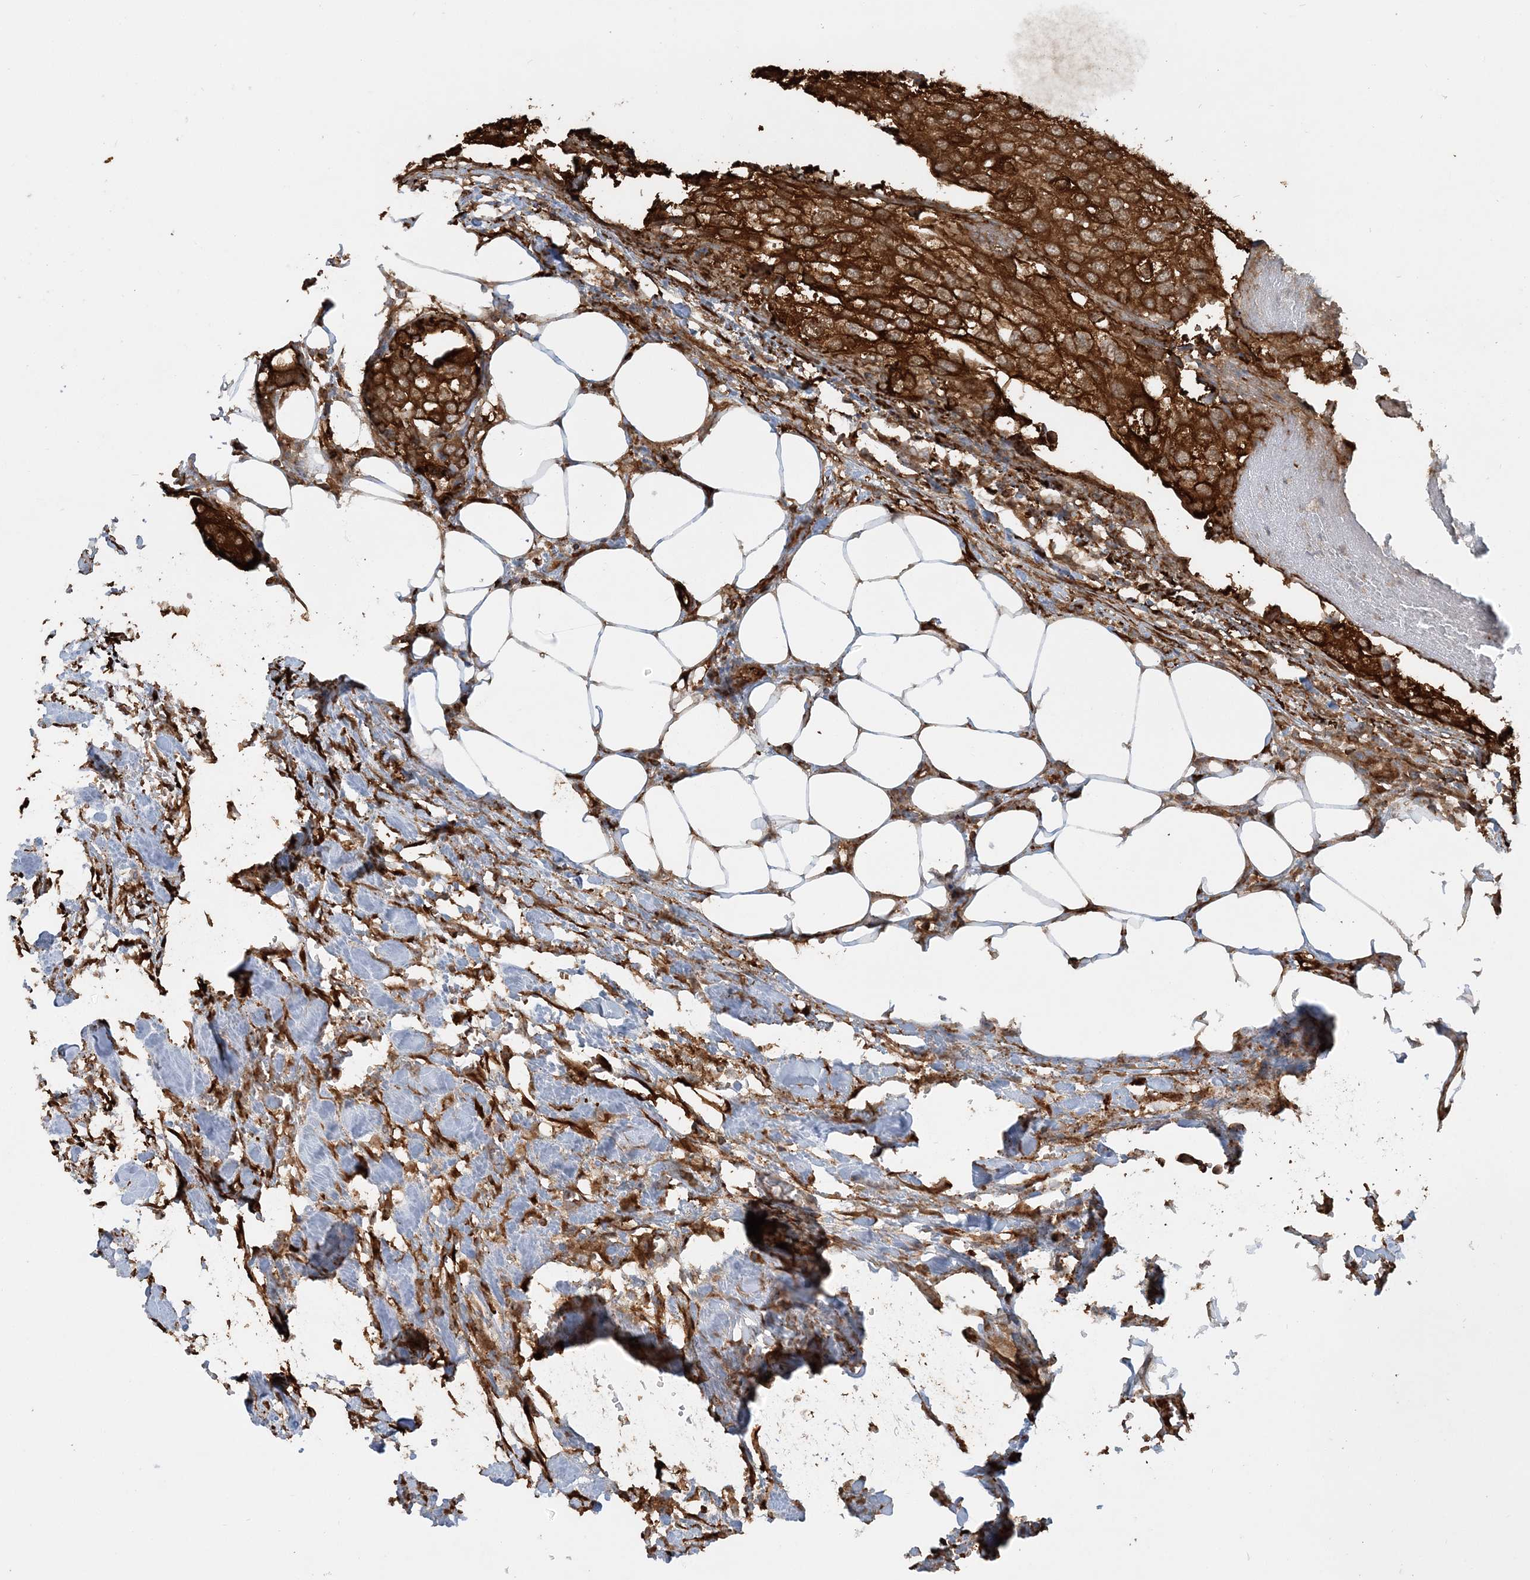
{"staining": {"intensity": "strong", "quantity": ">75%", "location": "cytoplasmic/membranous"}, "tissue": "urothelial cancer", "cell_type": "Tumor cells", "image_type": "cancer", "snomed": [{"axis": "morphology", "description": "Urothelial carcinoma, High grade"}, {"axis": "topography", "description": "Urinary bladder"}], "caption": "Urothelial cancer stained for a protein (brown) shows strong cytoplasmic/membranous positive positivity in about >75% of tumor cells.", "gene": "DSTN", "patient": {"sex": "male", "age": 64}}